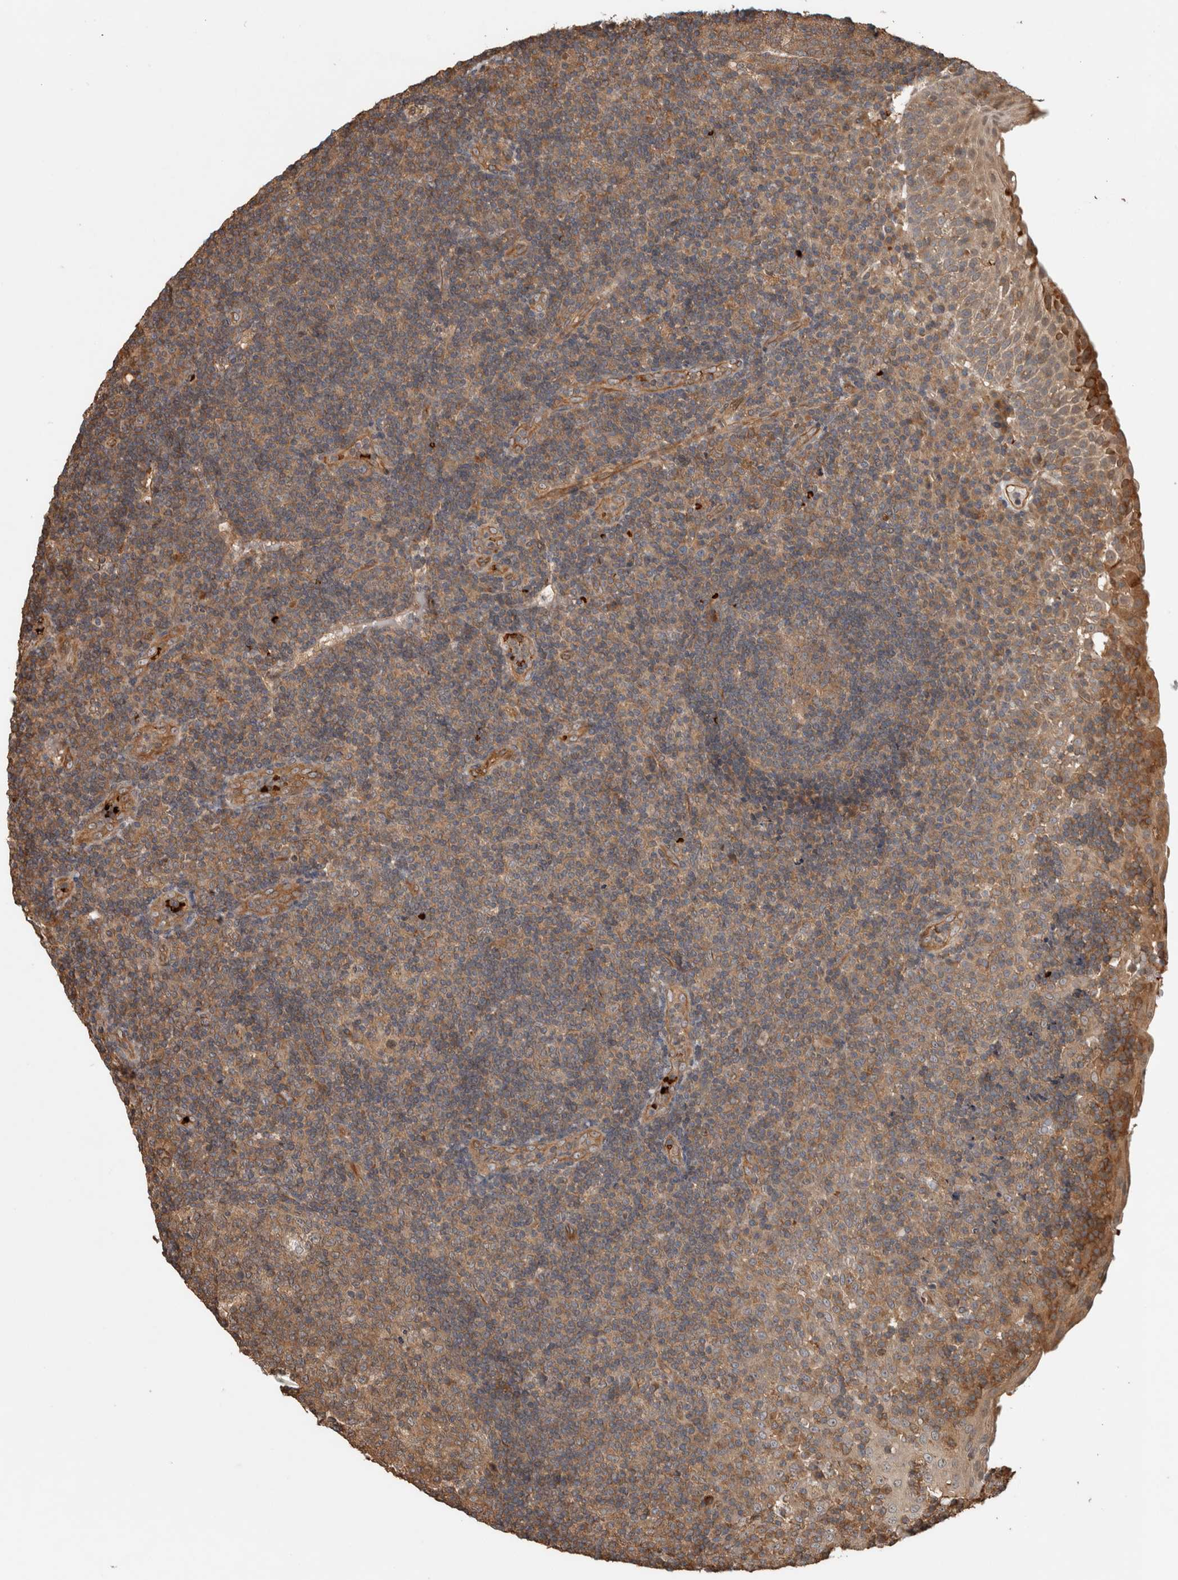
{"staining": {"intensity": "moderate", "quantity": ">75%", "location": "cytoplasmic/membranous"}, "tissue": "tonsil", "cell_type": "Germinal center cells", "image_type": "normal", "snomed": [{"axis": "morphology", "description": "Normal tissue, NOS"}, {"axis": "topography", "description": "Tonsil"}], "caption": "Immunohistochemical staining of normal tonsil reveals moderate cytoplasmic/membranous protein expression in approximately >75% of germinal center cells.", "gene": "OTUD6B", "patient": {"sex": "female", "age": 40}}